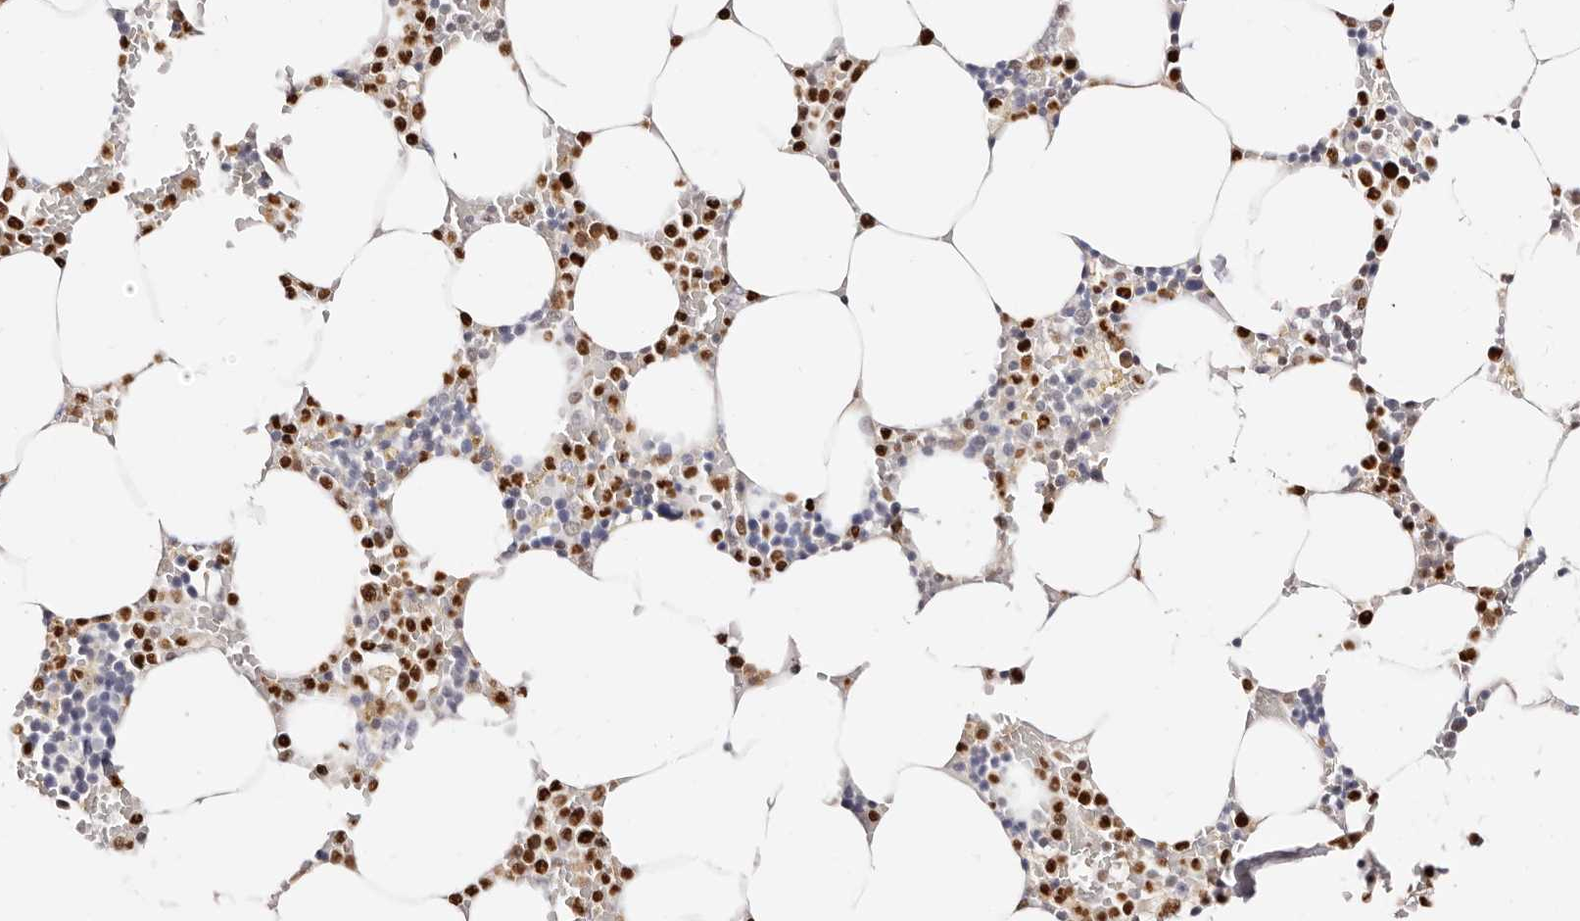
{"staining": {"intensity": "strong", "quantity": "25%-75%", "location": "nuclear"}, "tissue": "bone marrow", "cell_type": "Hematopoietic cells", "image_type": "normal", "snomed": [{"axis": "morphology", "description": "Normal tissue, NOS"}, {"axis": "topography", "description": "Bone marrow"}], "caption": "Brown immunohistochemical staining in normal bone marrow exhibits strong nuclear expression in approximately 25%-75% of hematopoietic cells. The protein is stained brown, and the nuclei are stained in blue (DAB IHC with brightfield microscopy, high magnification).", "gene": "TKT", "patient": {"sex": "male", "age": 70}}